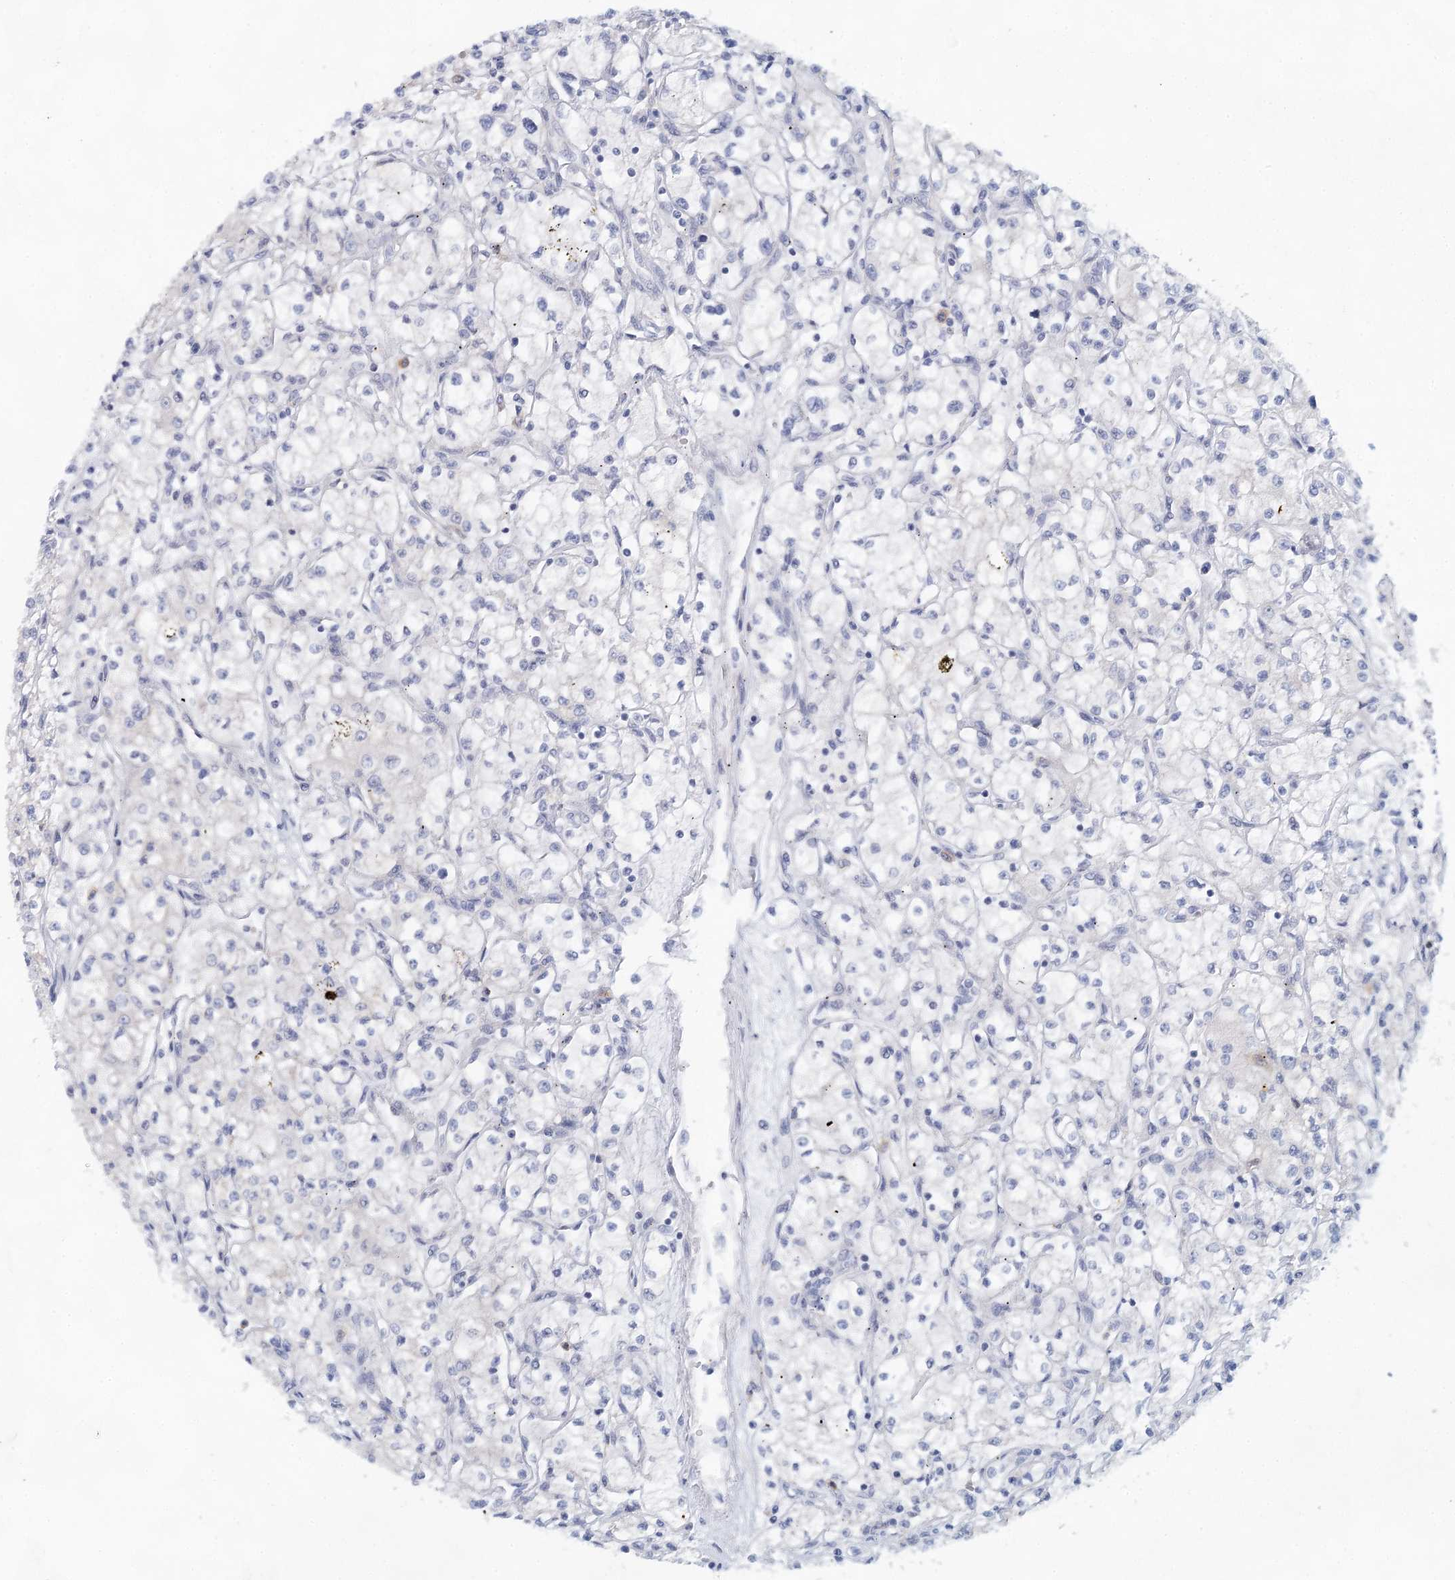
{"staining": {"intensity": "negative", "quantity": "none", "location": "none"}, "tissue": "renal cancer", "cell_type": "Tumor cells", "image_type": "cancer", "snomed": [{"axis": "morphology", "description": "Adenocarcinoma, NOS"}, {"axis": "topography", "description": "Kidney"}], "caption": "Tumor cells are negative for brown protein staining in renal cancer (adenocarcinoma).", "gene": "BLTP1", "patient": {"sex": "male", "age": 59}}